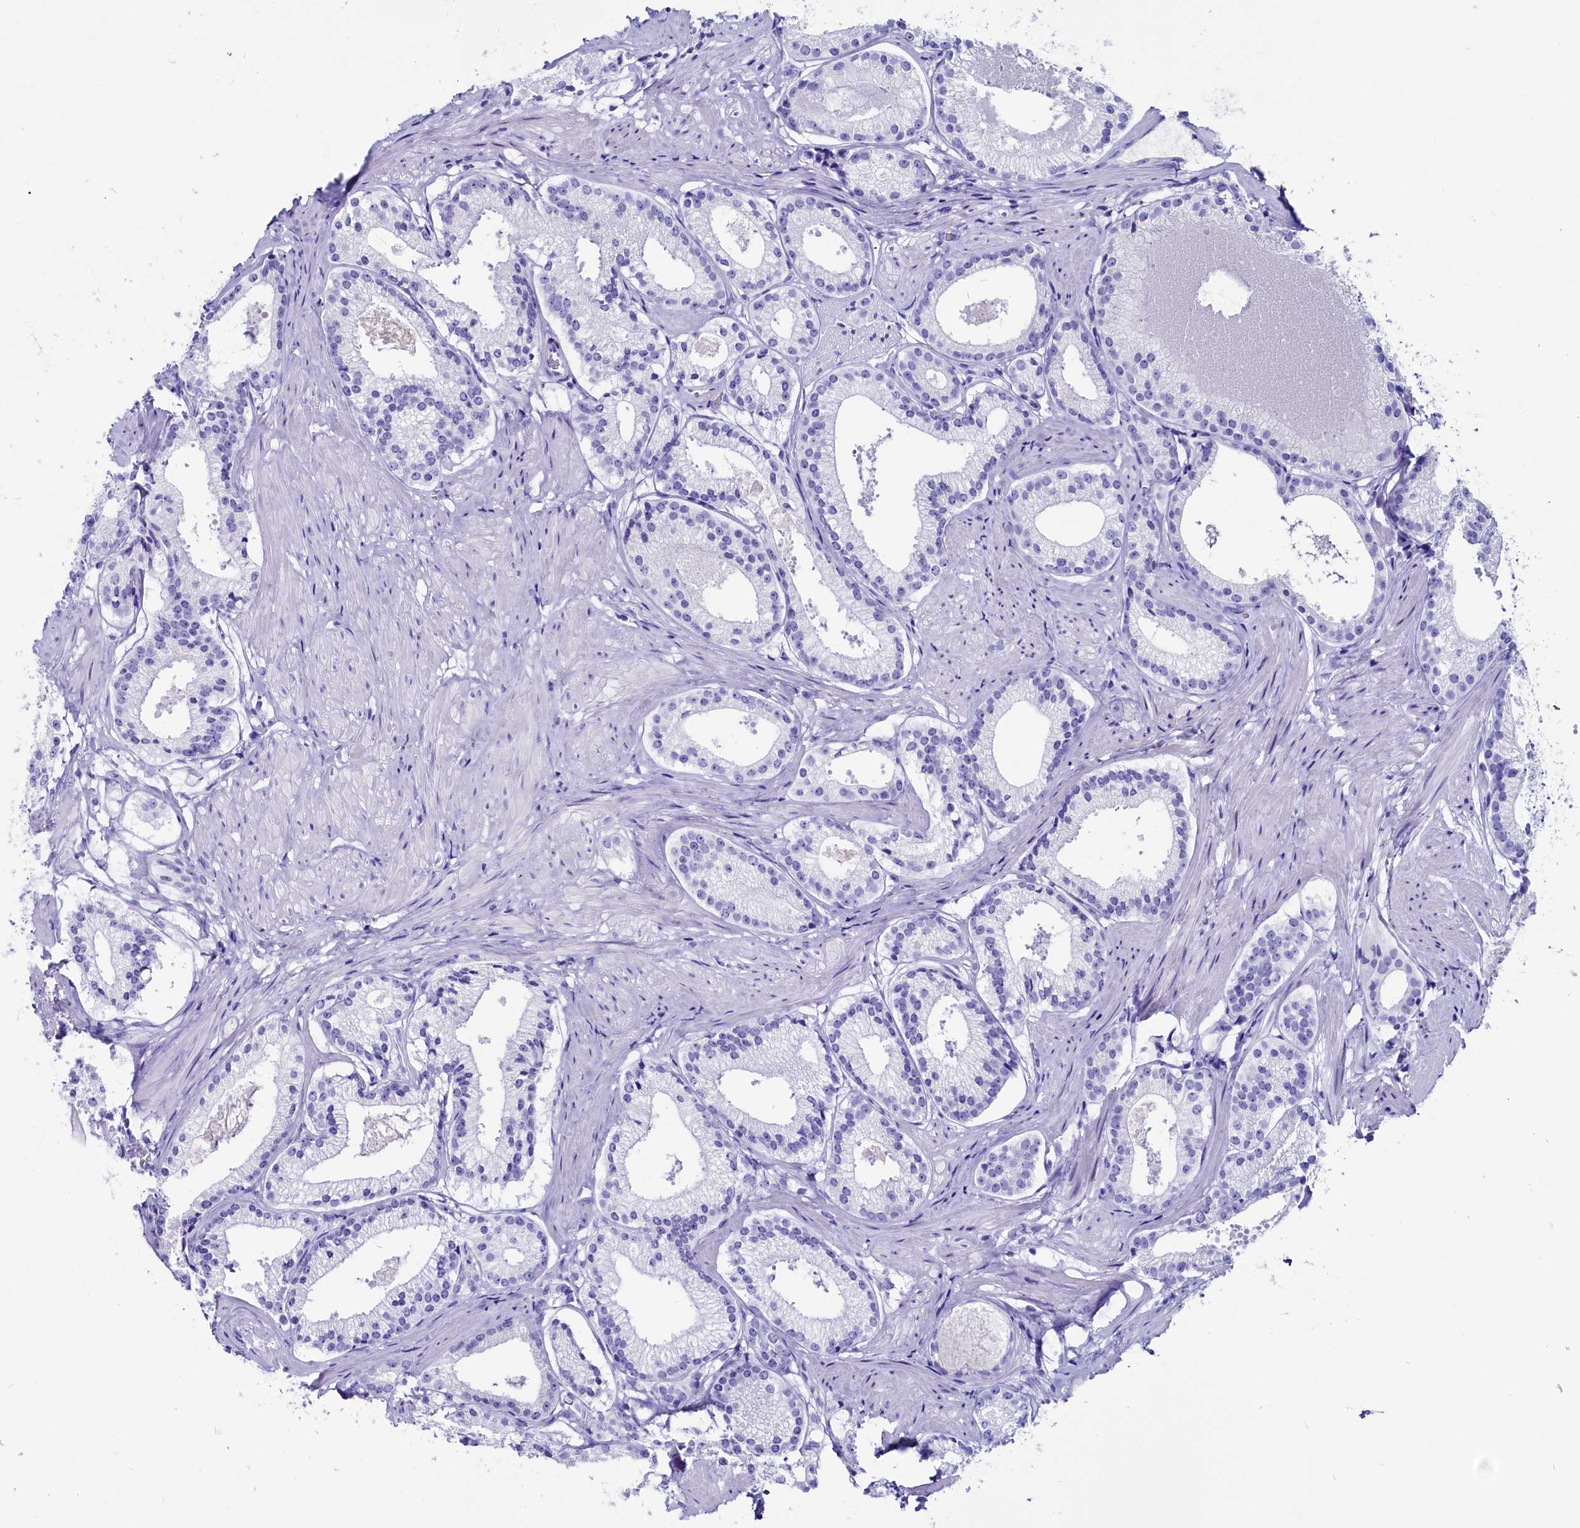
{"staining": {"intensity": "negative", "quantity": "none", "location": "none"}, "tissue": "prostate cancer", "cell_type": "Tumor cells", "image_type": "cancer", "snomed": [{"axis": "morphology", "description": "Adenocarcinoma, Low grade"}, {"axis": "topography", "description": "Prostate"}], "caption": "The micrograph reveals no staining of tumor cells in prostate cancer.", "gene": "ANKRD29", "patient": {"sex": "male", "age": 57}}